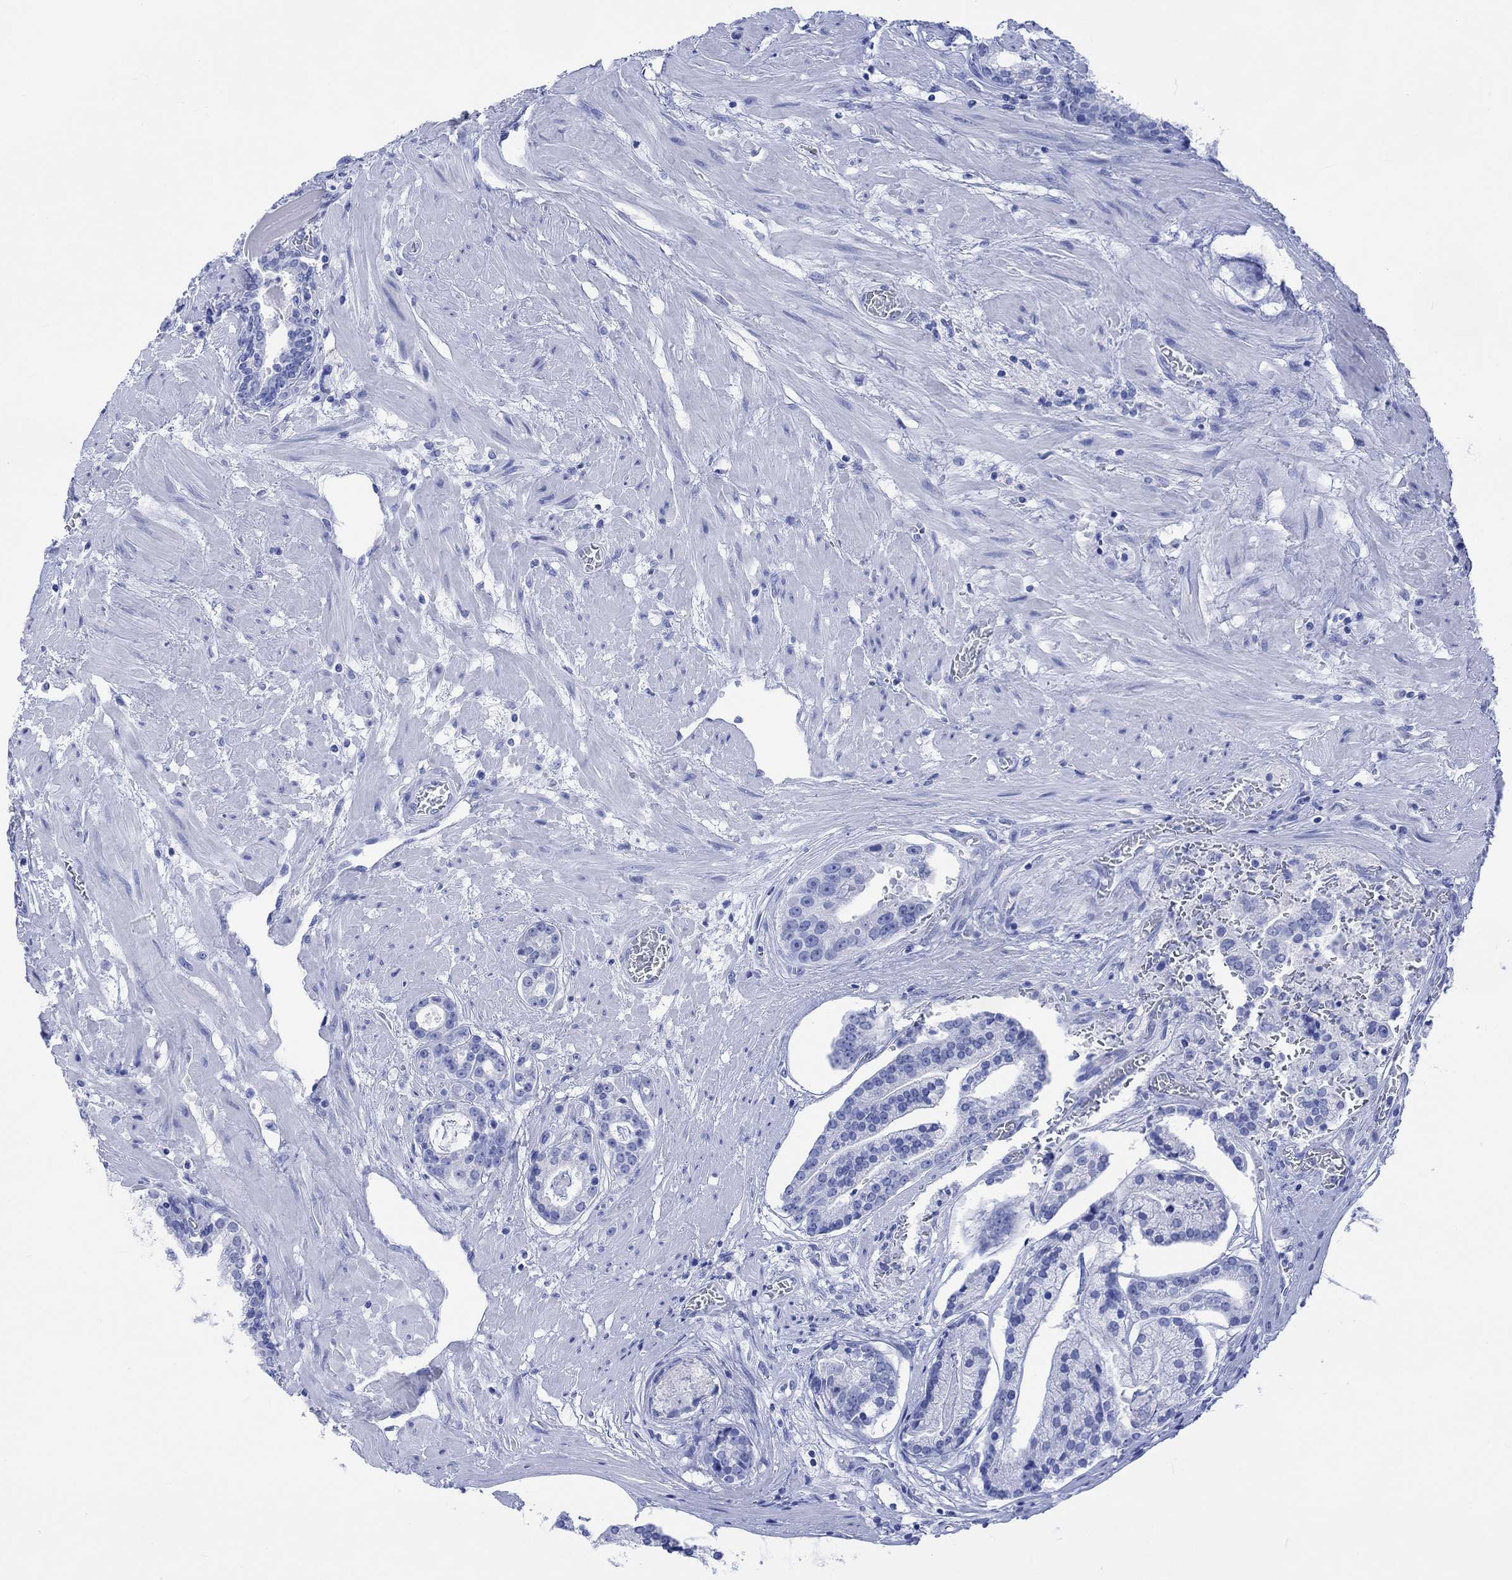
{"staining": {"intensity": "negative", "quantity": "none", "location": "none"}, "tissue": "prostate cancer", "cell_type": "Tumor cells", "image_type": "cancer", "snomed": [{"axis": "morphology", "description": "Adenocarcinoma, NOS"}, {"axis": "topography", "description": "Prostate and seminal vesicle, NOS"}, {"axis": "topography", "description": "Prostate"}], "caption": "Human prostate cancer stained for a protein using immunohistochemistry (IHC) demonstrates no staining in tumor cells.", "gene": "CELF4", "patient": {"sex": "male", "age": 44}}